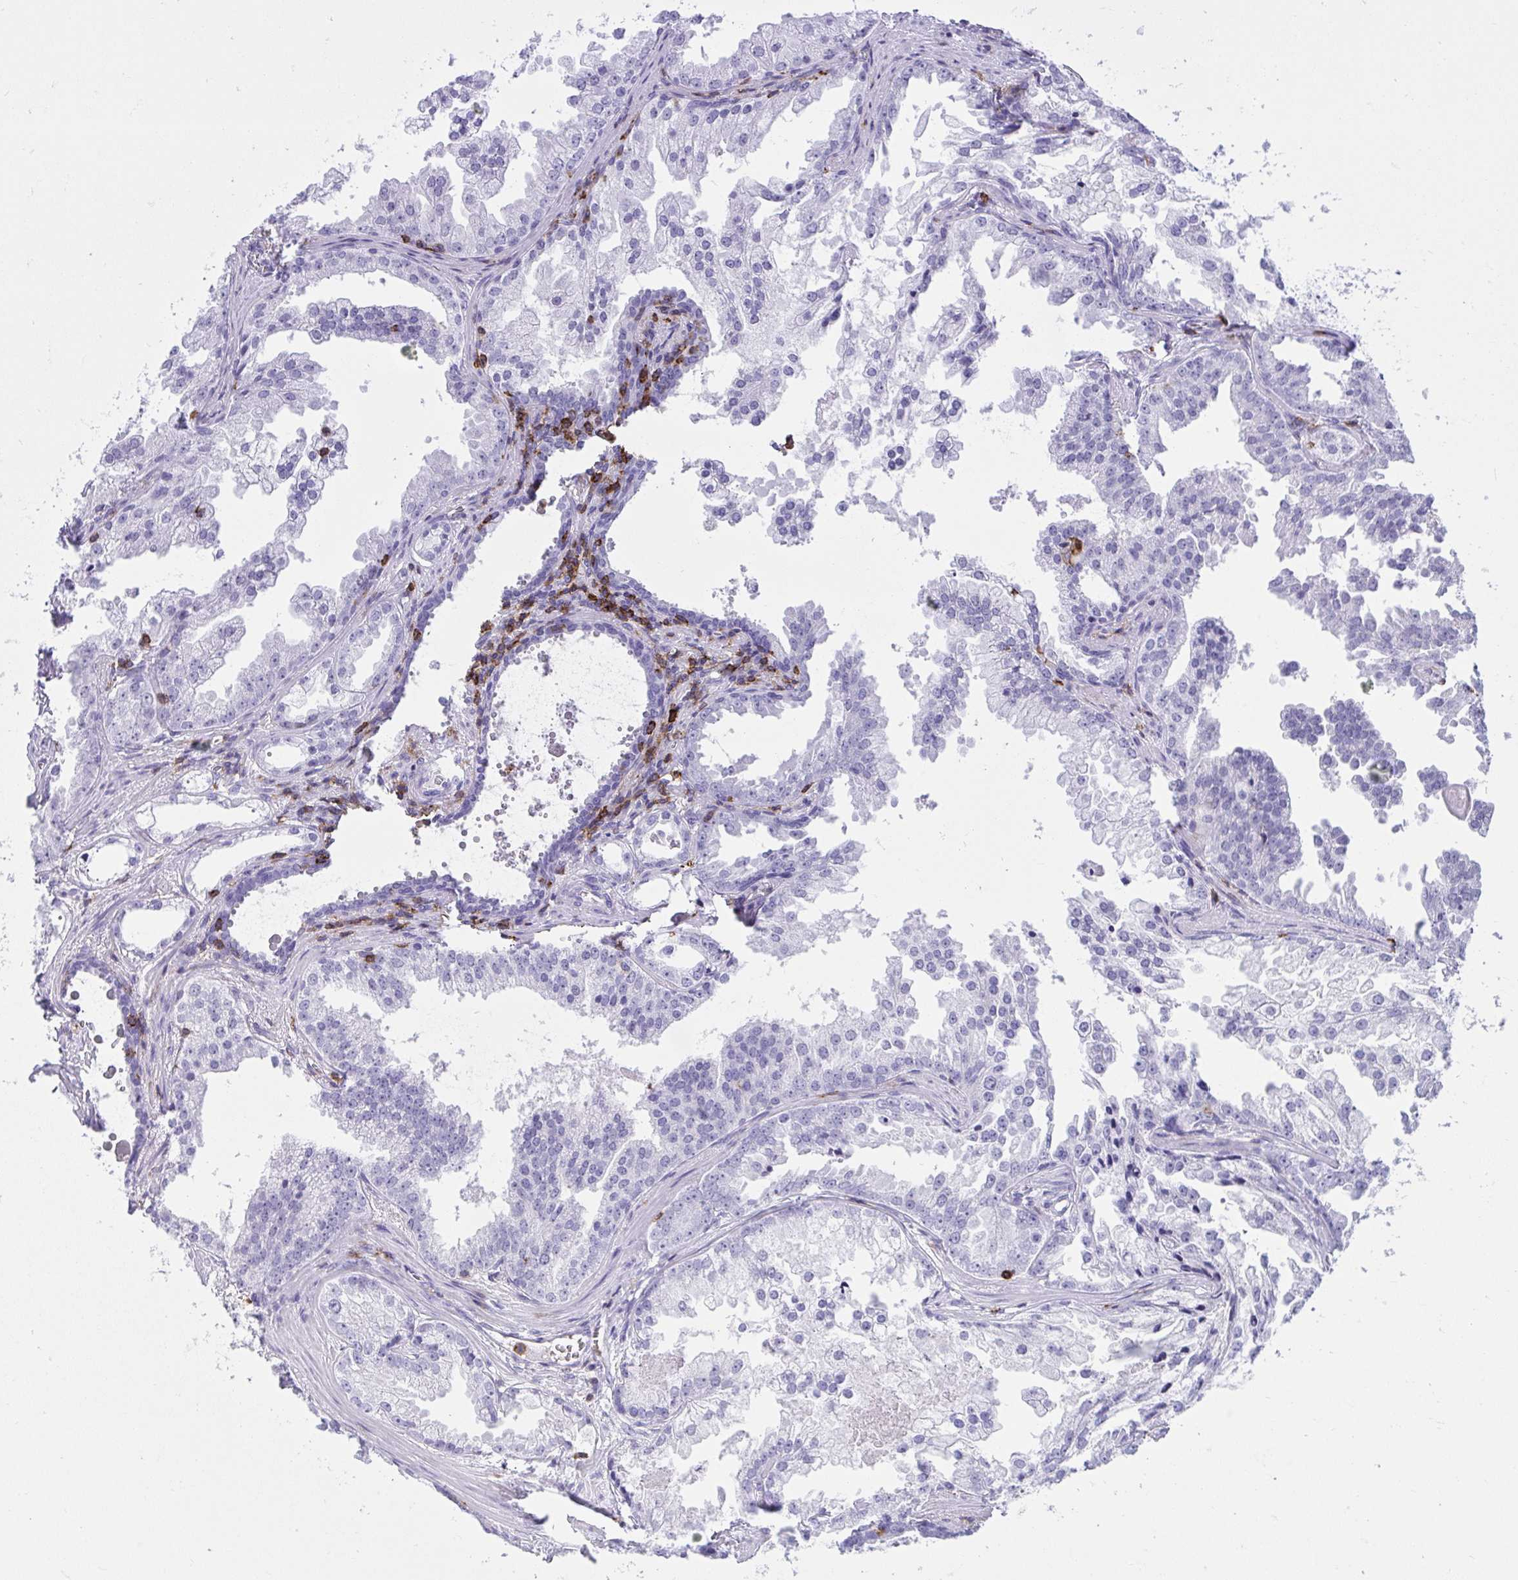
{"staining": {"intensity": "negative", "quantity": "none", "location": "none"}, "tissue": "prostate cancer", "cell_type": "Tumor cells", "image_type": "cancer", "snomed": [{"axis": "morphology", "description": "Adenocarcinoma, Low grade"}, {"axis": "topography", "description": "Prostate"}], "caption": "Immunohistochemistry (IHC) photomicrograph of prostate cancer stained for a protein (brown), which exhibits no staining in tumor cells.", "gene": "SPN", "patient": {"sex": "male", "age": 65}}